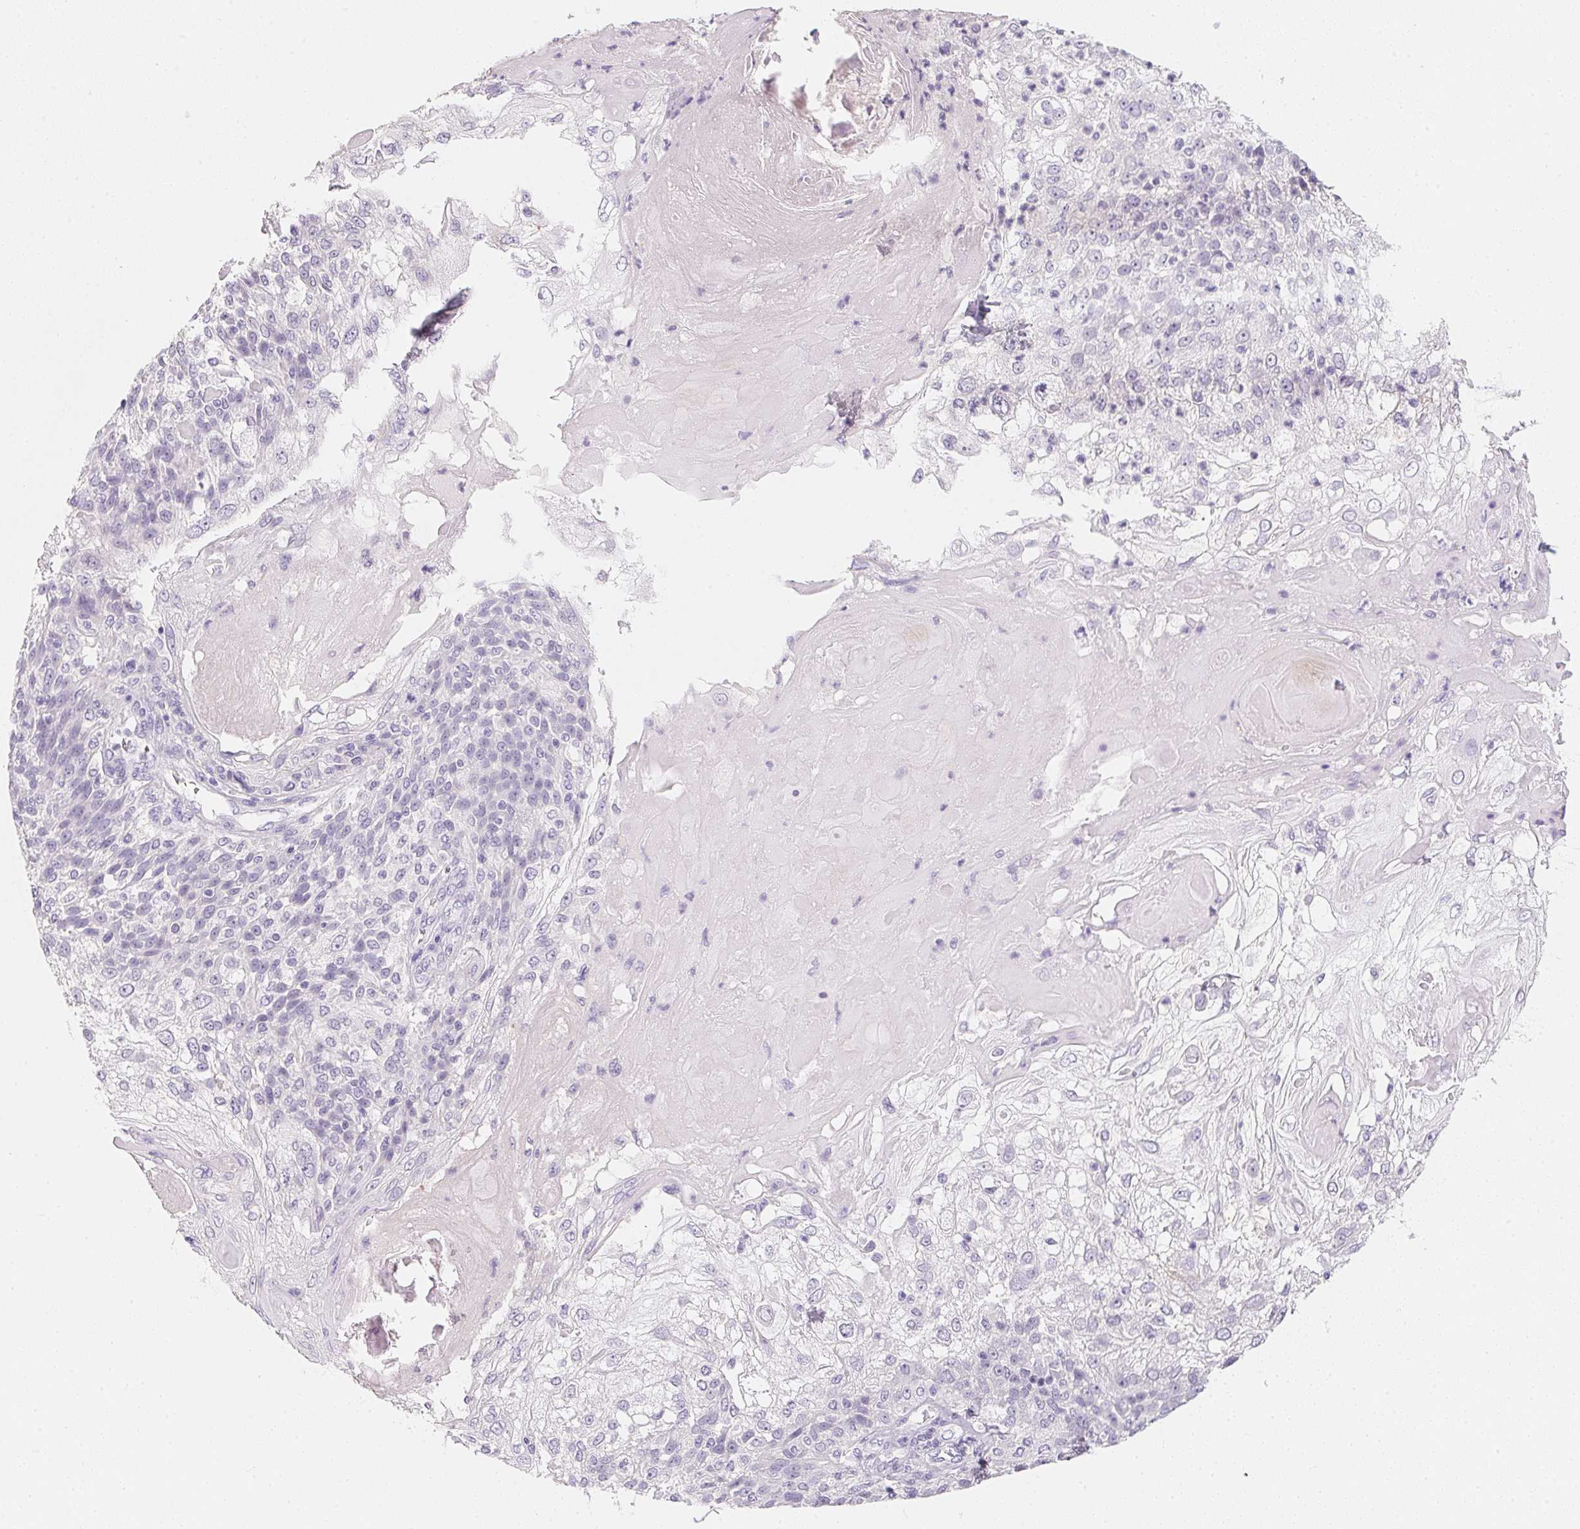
{"staining": {"intensity": "negative", "quantity": "none", "location": "none"}, "tissue": "skin cancer", "cell_type": "Tumor cells", "image_type": "cancer", "snomed": [{"axis": "morphology", "description": "Normal tissue, NOS"}, {"axis": "morphology", "description": "Squamous cell carcinoma, NOS"}, {"axis": "topography", "description": "Skin"}], "caption": "Skin squamous cell carcinoma was stained to show a protein in brown. There is no significant positivity in tumor cells. Brightfield microscopy of immunohistochemistry stained with DAB (3,3'-diaminobenzidine) (brown) and hematoxylin (blue), captured at high magnification.", "gene": "ACP3", "patient": {"sex": "female", "age": 83}}